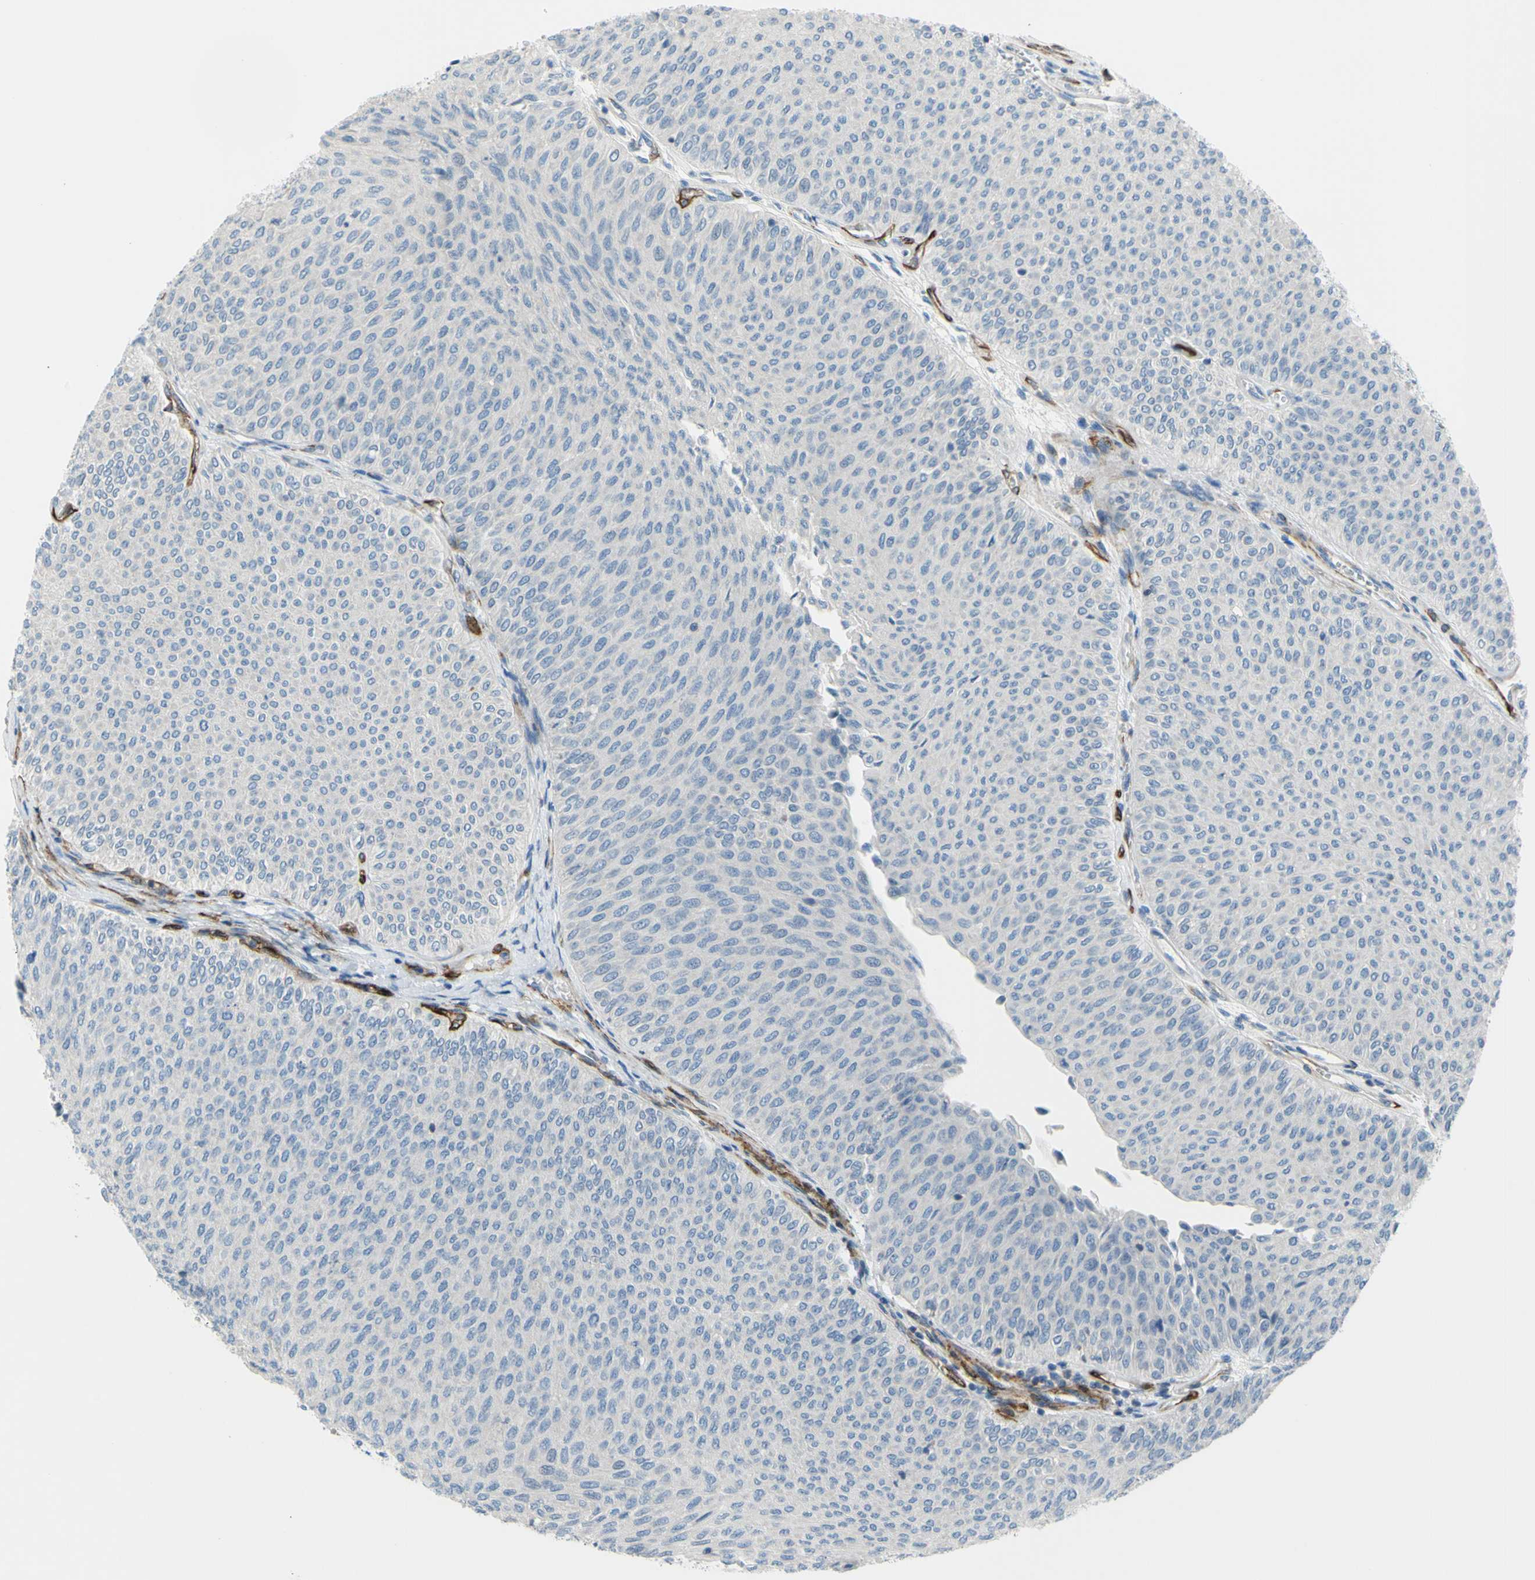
{"staining": {"intensity": "negative", "quantity": "none", "location": "none"}, "tissue": "urothelial cancer", "cell_type": "Tumor cells", "image_type": "cancer", "snomed": [{"axis": "morphology", "description": "Urothelial carcinoma, Low grade"}, {"axis": "topography", "description": "Urinary bladder"}], "caption": "This is an immunohistochemistry photomicrograph of urothelial cancer. There is no expression in tumor cells.", "gene": "PRRG2", "patient": {"sex": "male", "age": 78}}